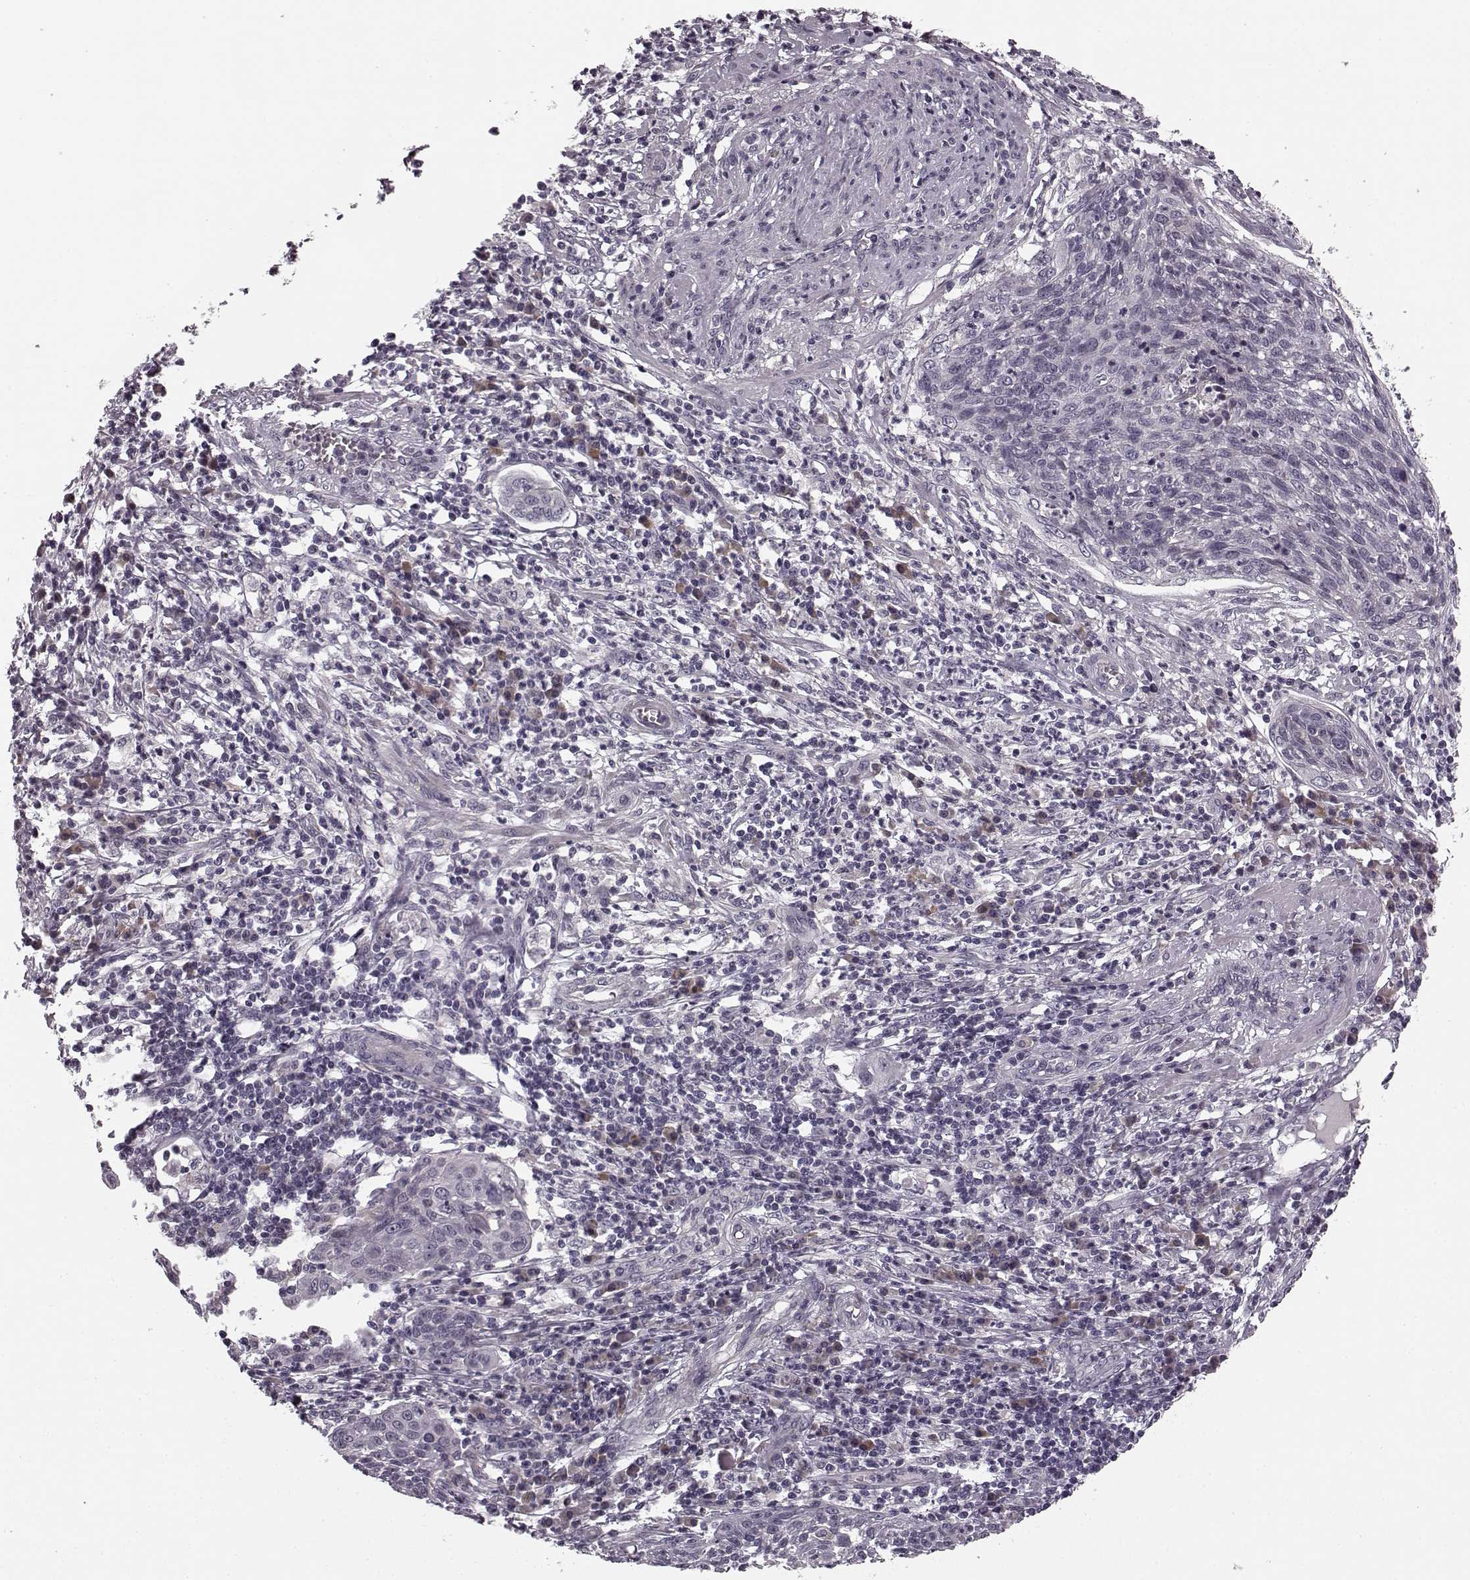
{"staining": {"intensity": "negative", "quantity": "none", "location": "none"}, "tissue": "cervical cancer", "cell_type": "Tumor cells", "image_type": "cancer", "snomed": [{"axis": "morphology", "description": "Squamous cell carcinoma, NOS"}, {"axis": "topography", "description": "Cervix"}], "caption": "Immunohistochemistry (IHC) photomicrograph of neoplastic tissue: cervical cancer (squamous cell carcinoma) stained with DAB (3,3'-diaminobenzidine) displays no significant protein positivity in tumor cells.", "gene": "FAM234B", "patient": {"sex": "female", "age": 34}}